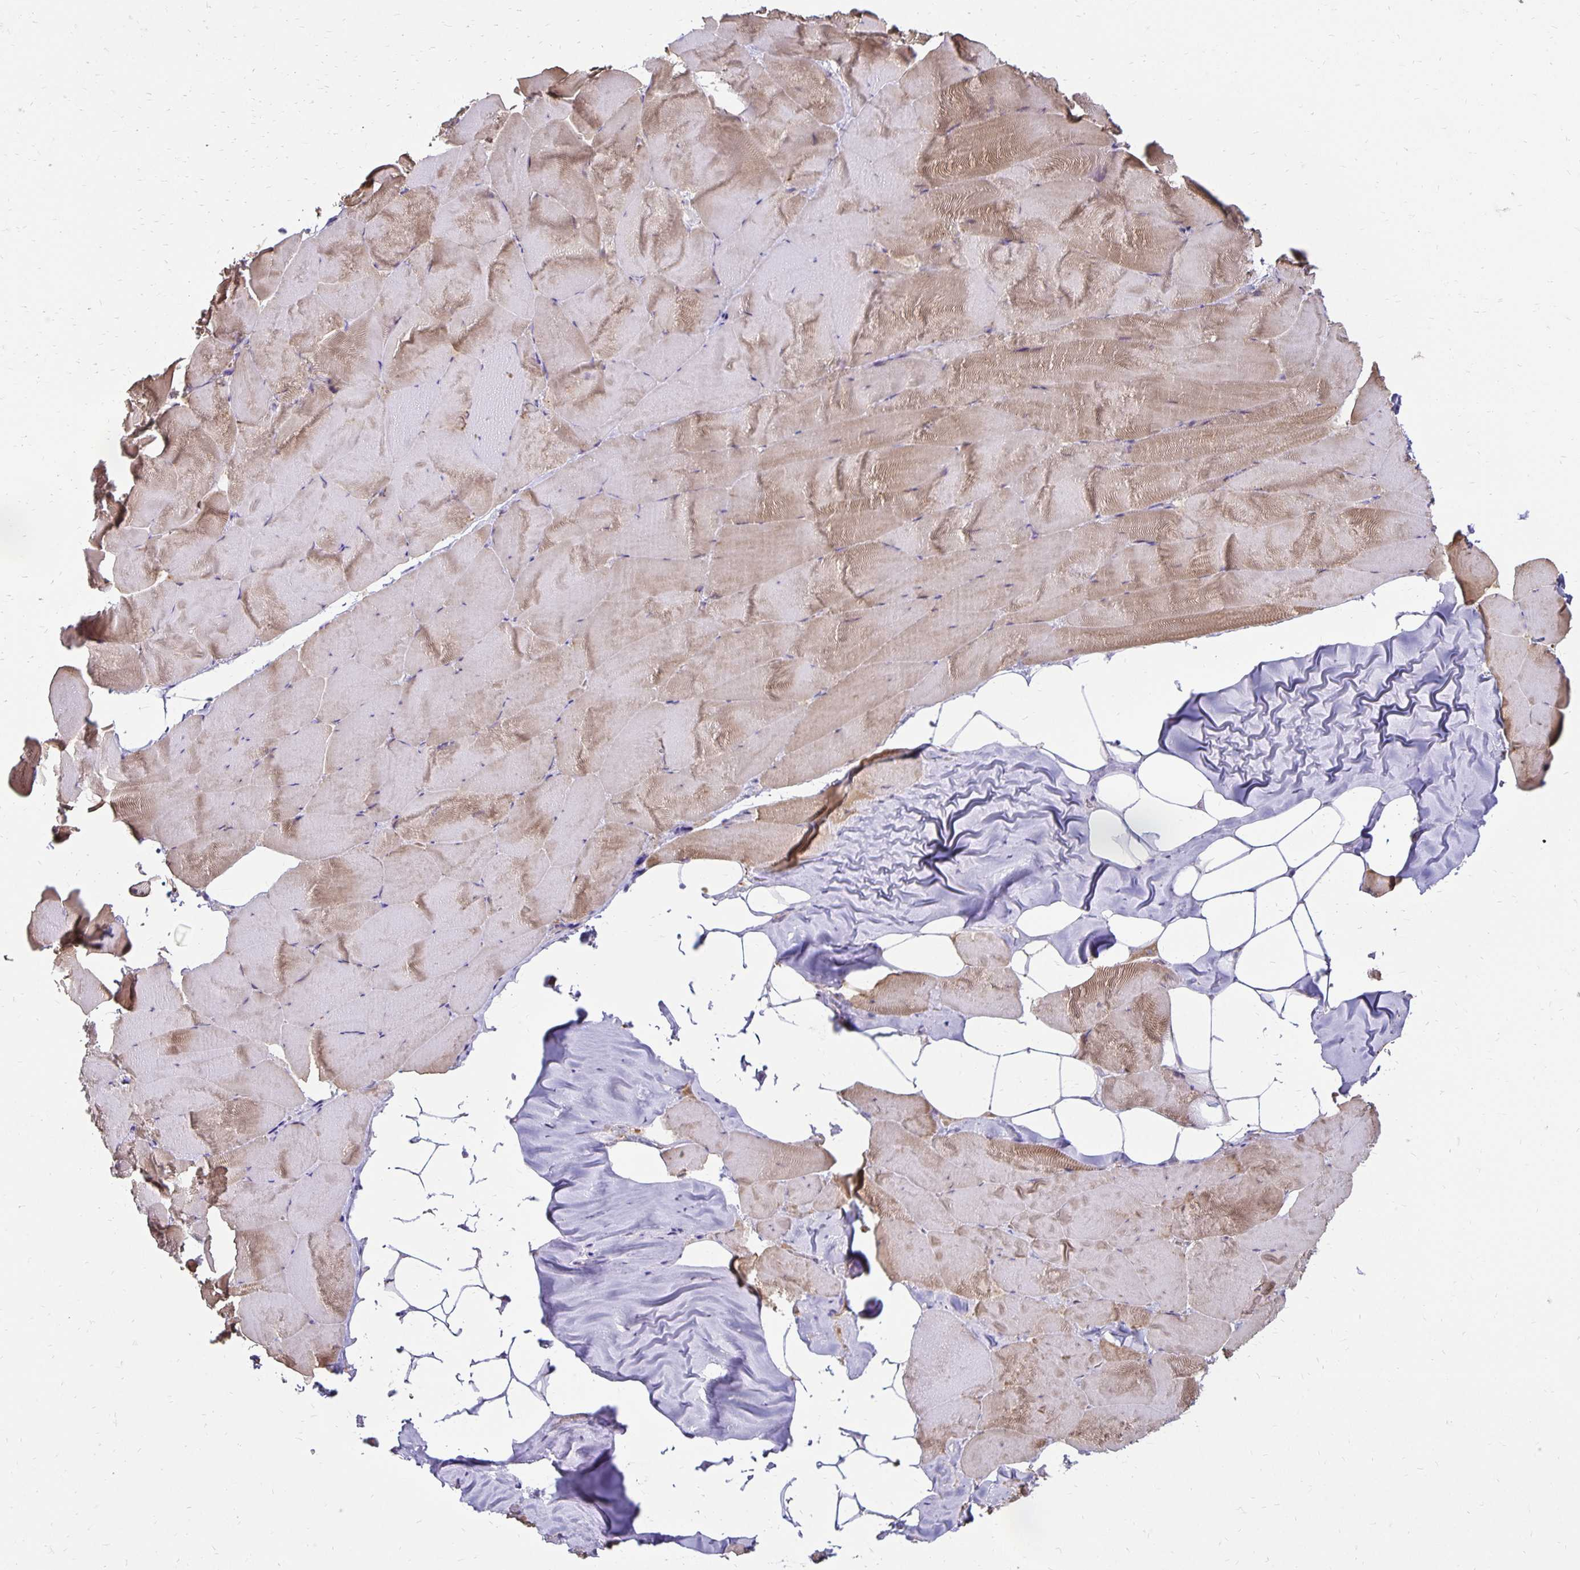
{"staining": {"intensity": "weak", "quantity": "25%-75%", "location": "cytoplasmic/membranous"}, "tissue": "skeletal muscle", "cell_type": "Myocytes", "image_type": "normal", "snomed": [{"axis": "morphology", "description": "Normal tissue, NOS"}, {"axis": "topography", "description": "Skeletal muscle"}], "caption": "Brown immunohistochemical staining in benign skeletal muscle shows weak cytoplasmic/membranous expression in approximately 25%-75% of myocytes.", "gene": "FN3K", "patient": {"sex": "female", "age": 64}}